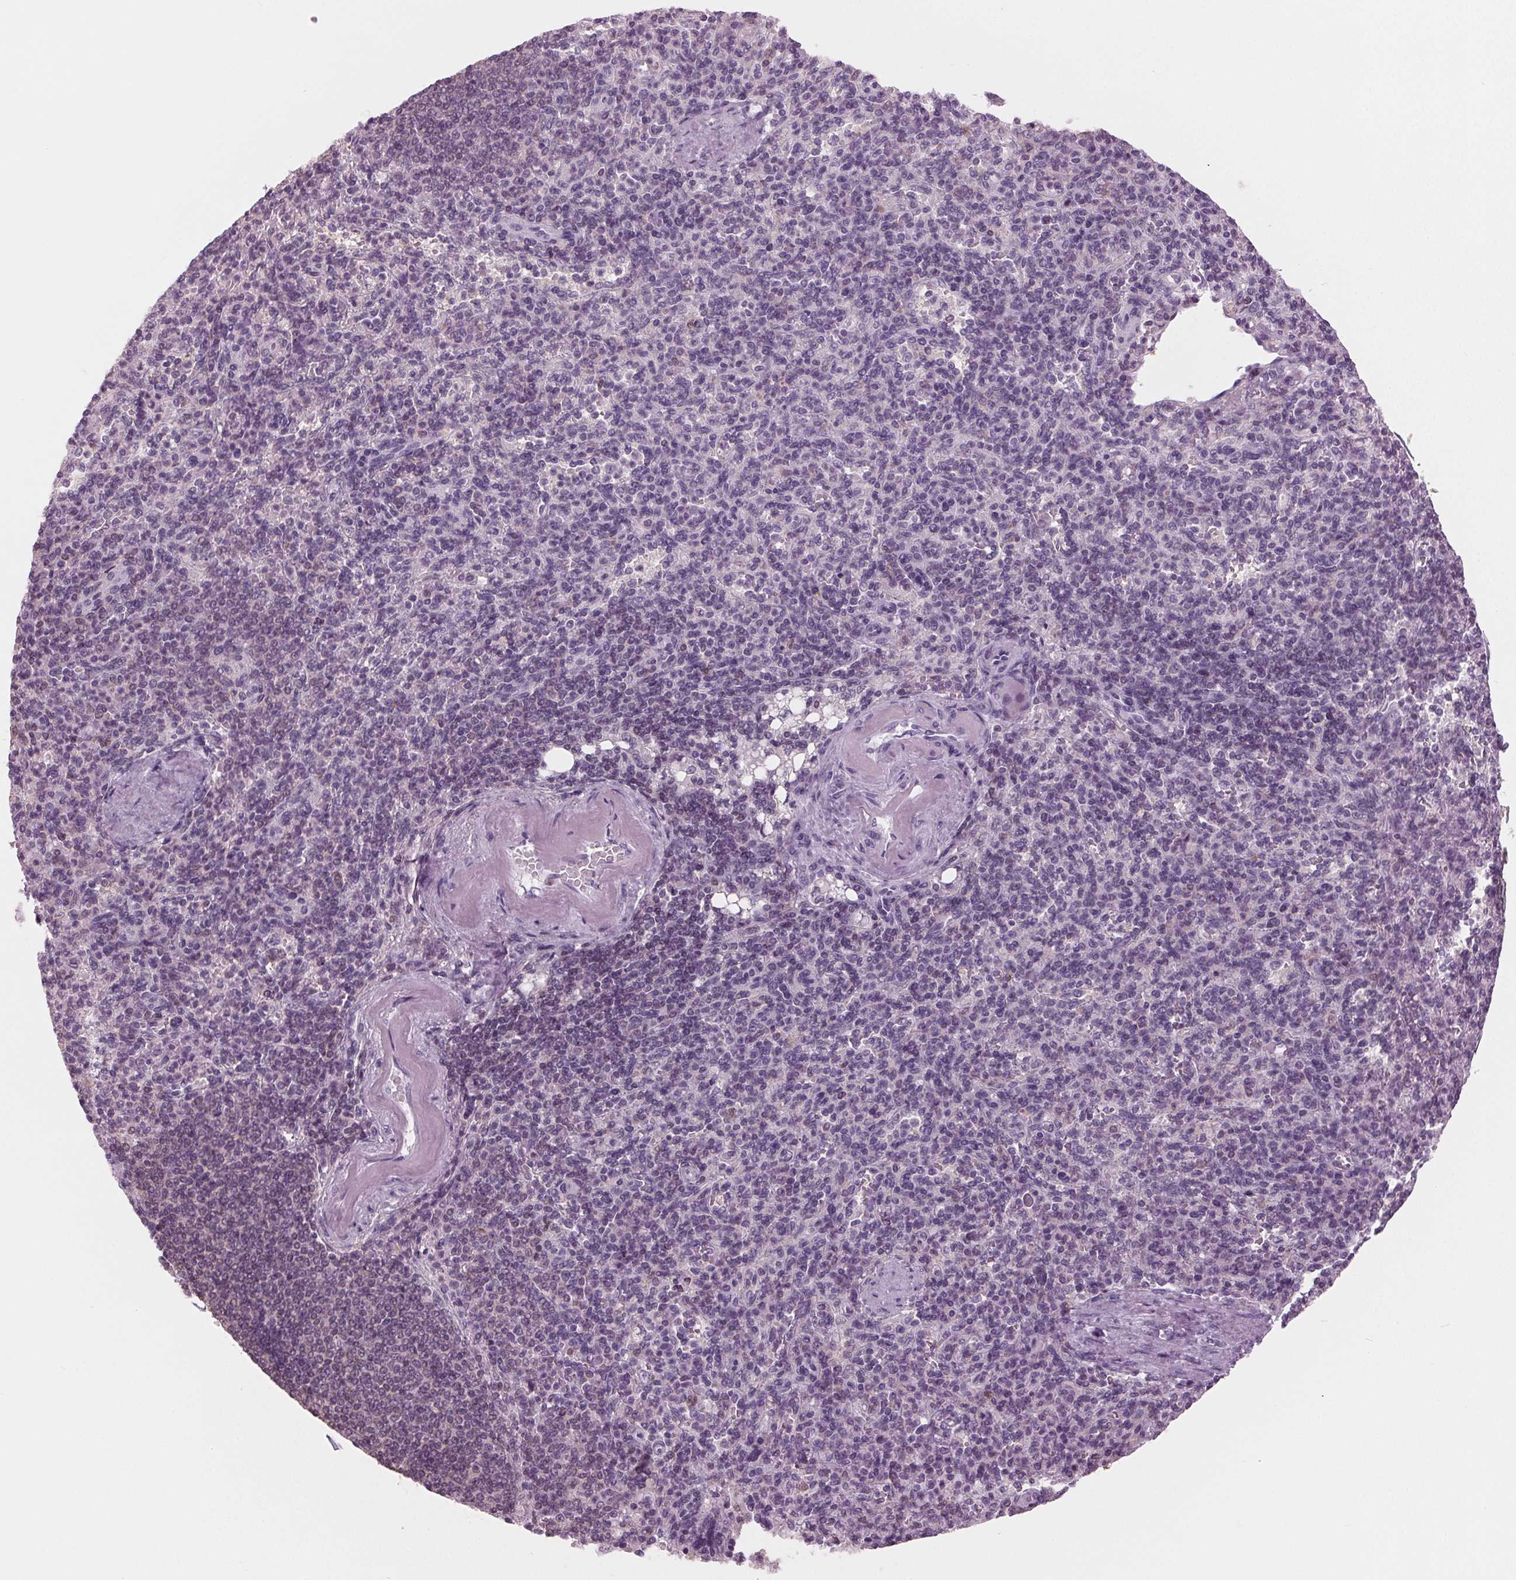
{"staining": {"intensity": "negative", "quantity": "none", "location": "none"}, "tissue": "spleen", "cell_type": "Cells in red pulp", "image_type": "normal", "snomed": [{"axis": "morphology", "description": "Normal tissue, NOS"}, {"axis": "topography", "description": "Spleen"}], "caption": "The histopathology image demonstrates no significant expression in cells in red pulp of spleen.", "gene": "BTLA", "patient": {"sex": "female", "age": 74}}